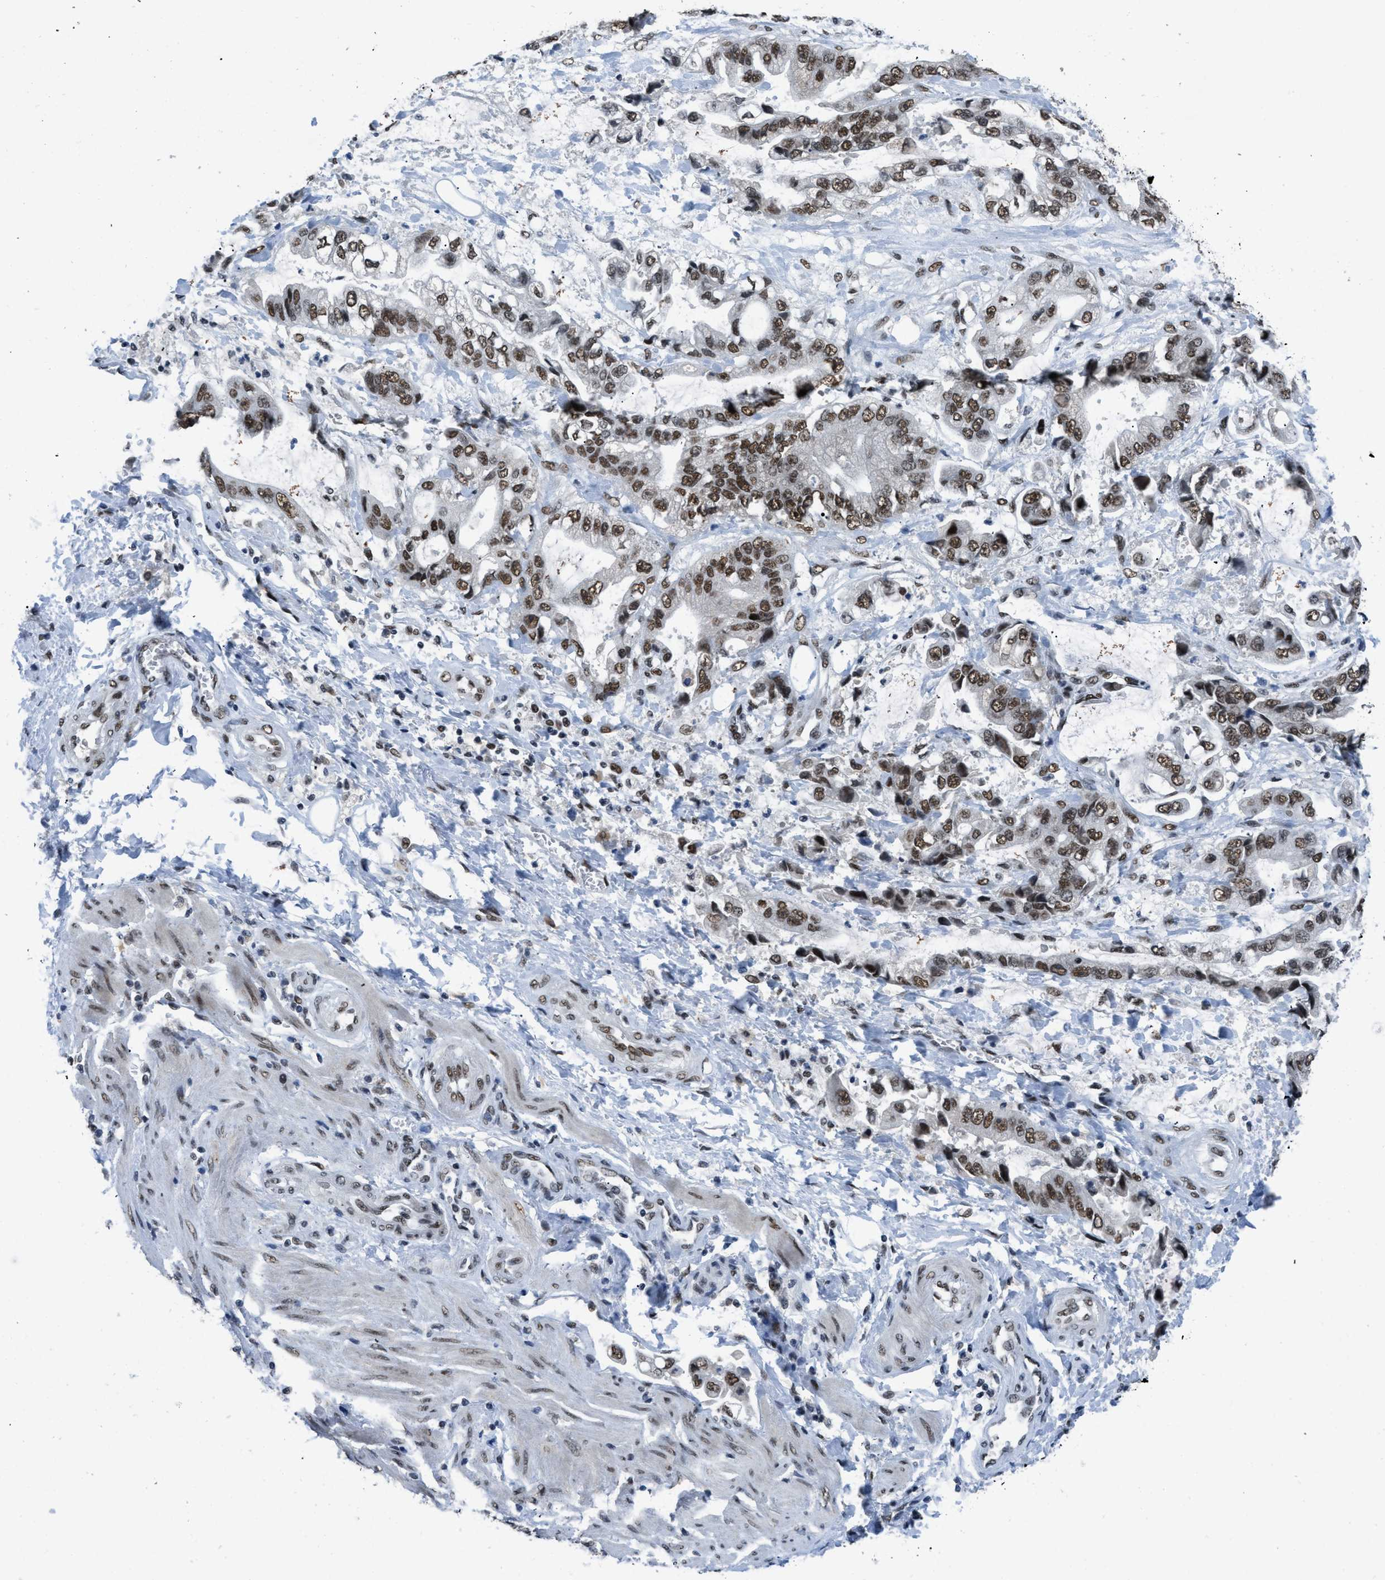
{"staining": {"intensity": "strong", "quantity": ">75%", "location": "nuclear"}, "tissue": "stomach cancer", "cell_type": "Tumor cells", "image_type": "cancer", "snomed": [{"axis": "morphology", "description": "Normal tissue, NOS"}, {"axis": "morphology", "description": "Adenocarcinoma, NOS"}, {"axis": "topography", "description": "Stomach"}], "caption": "About >75% of tumor cells in human adenocarcinoma (stomach) exhibit strong nuclear protein expression as visualized by brown immunohistochemical staining.", "gene": "GATAD2B", "patient": {"sex": "male", "age": 62}}